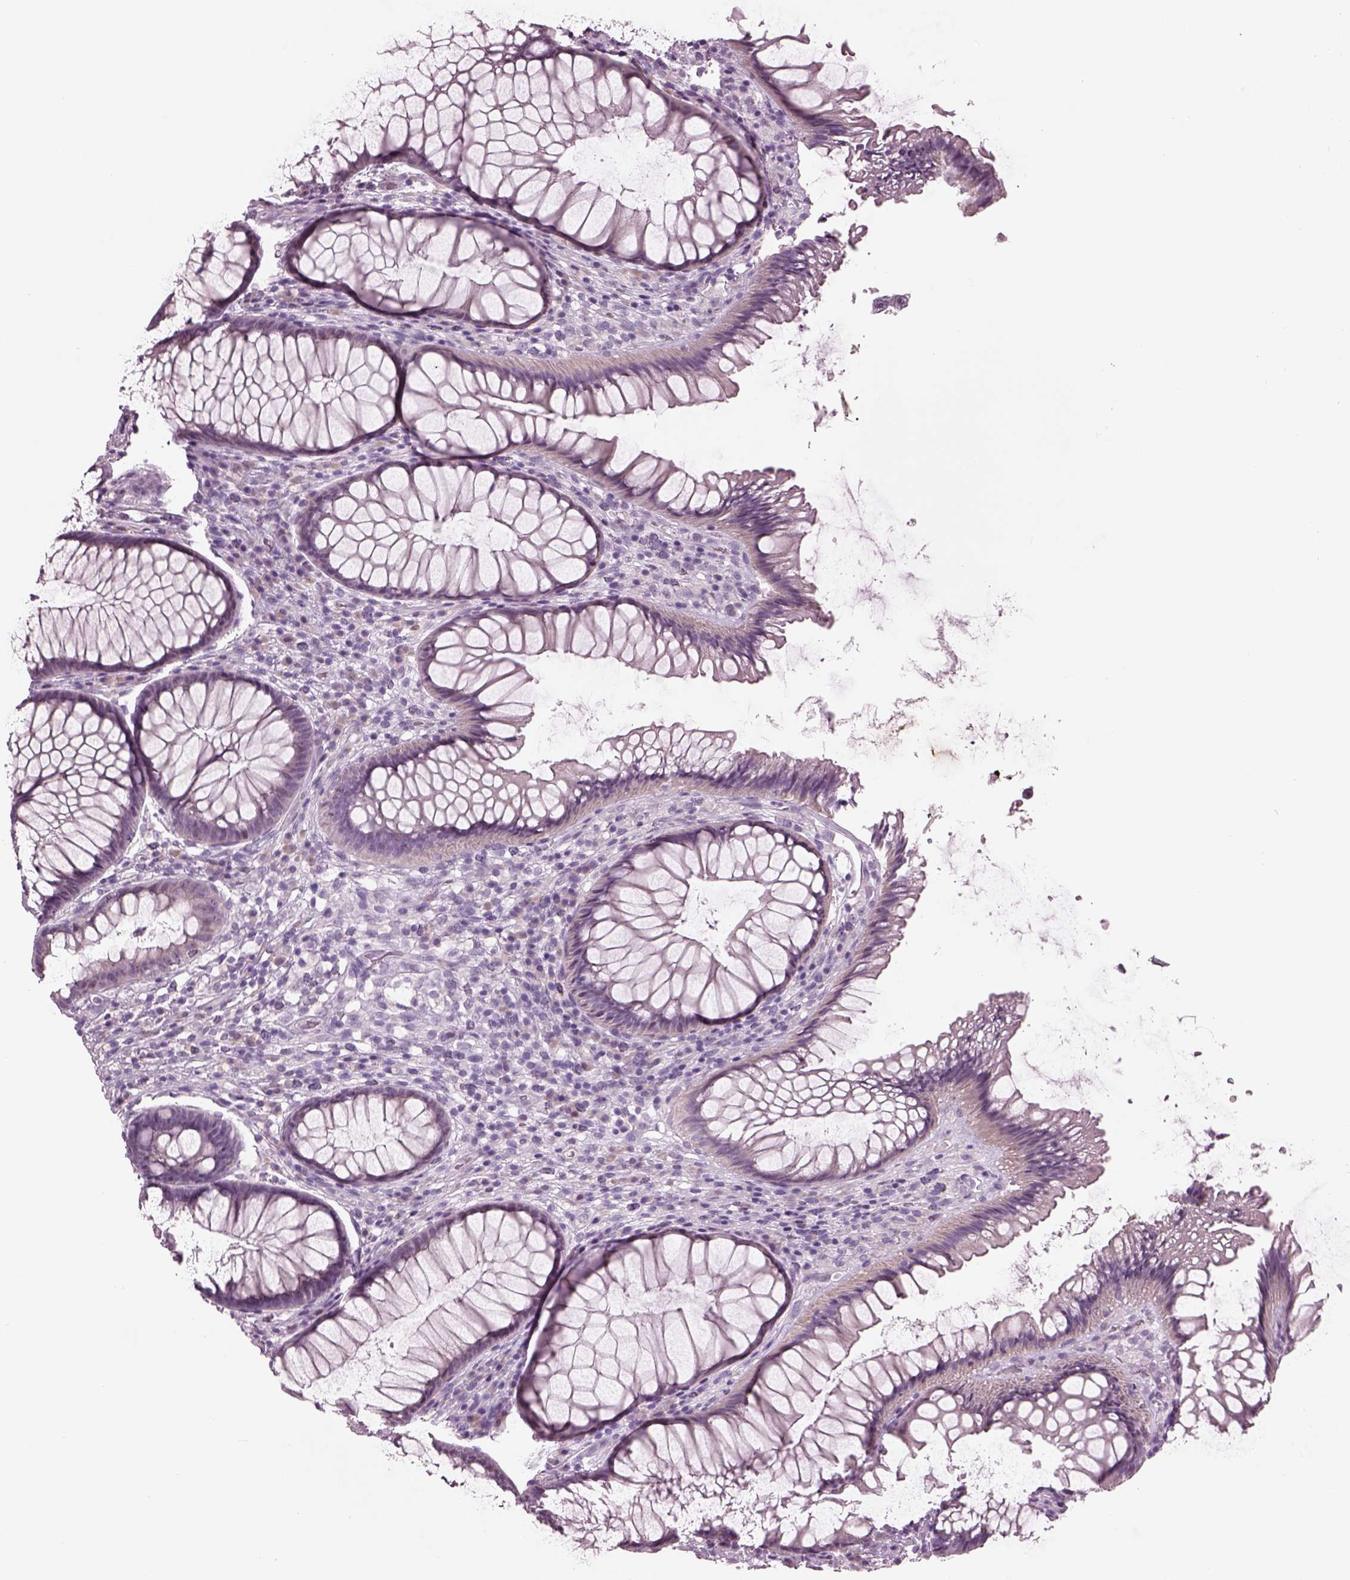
{"staining": {"intensity": "negative", "quantity": "none", "location": "none"}, "tissue": "rectum", "cell_type": "Glandular cells", "image_type": "normal", "snomed": [{"axis": "morphology", "description": "Normal tissue, NOS"}, {"axis": "topography", "description": "Smooth muscle"}, {"axis": "topography", "description": "Rectum"}], "caption": "This photomicrograph is of normal rectum stained with IHC to label a protein in brown with the nuclei are counter-stained blue. There is no expression in glandular cells.", "gene": "CYLC1", "patient": {"sex": "male", "age": 53}}